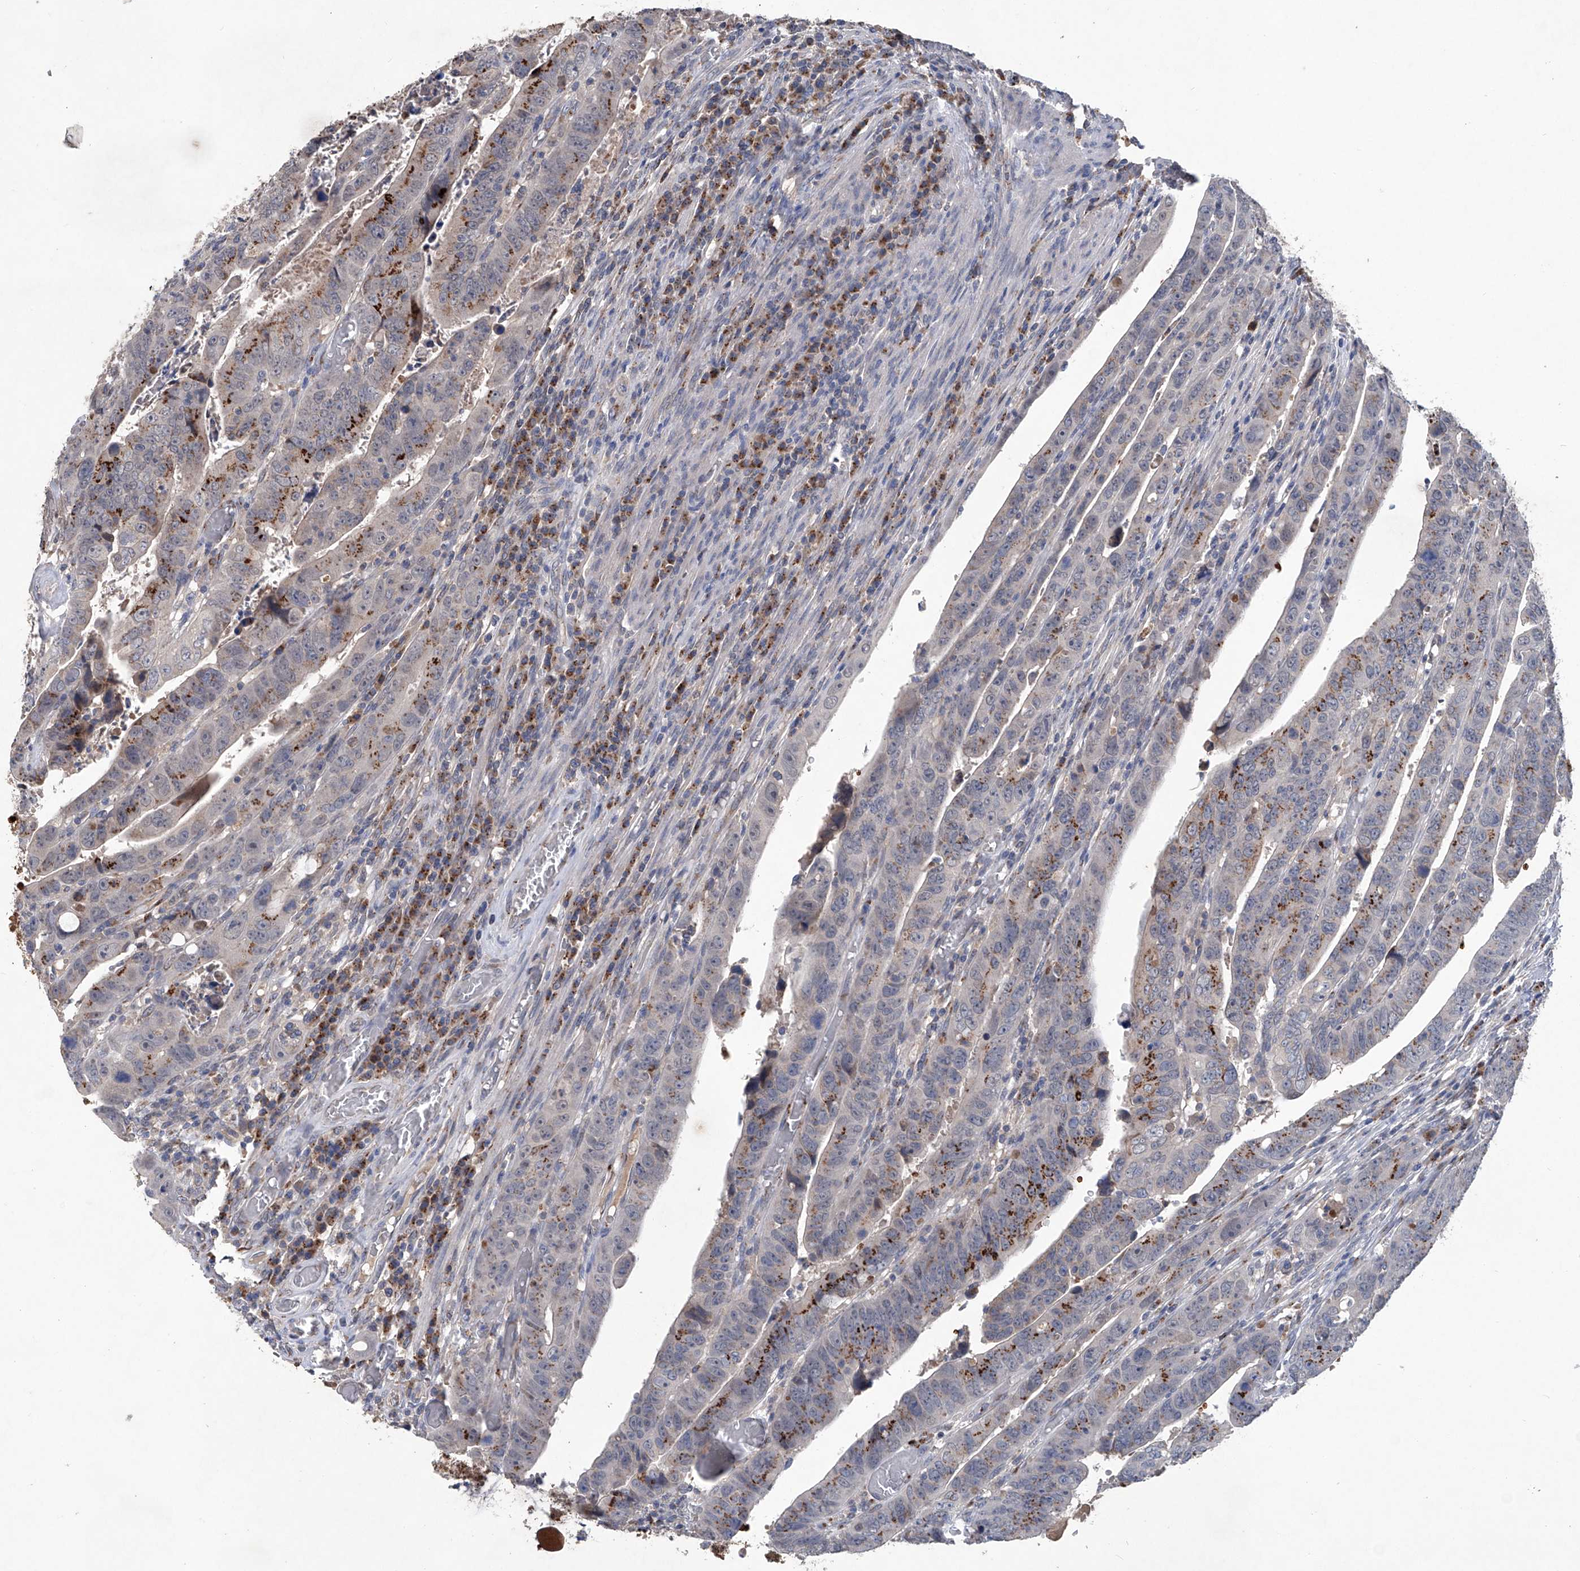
{"staining": {"intensity": "strong", "quantity": "<25%", "location": "cytoplasmic/membranous"}, "tissue": "colorectal cancer", "cell_type": "Tumor cells", "image_type": "cancer", "snomed": [{"axis": "morphology", "description": "Normal tissue, NOS"}, {"axis": "morphology", "description": "Adenocarcinoma, NOS"}, {"axis": "topography", "description": "Rectum"}], "caption": "Strong cytoplasmic/membranous expression for a protein is seen in approximately <25% of tumor cells of colorectal cancer (adenocarcinoma) using immunohistochemistry (IHC).", "gene": "PCSK5", "patient": {"sex": "female", "age": 65}}